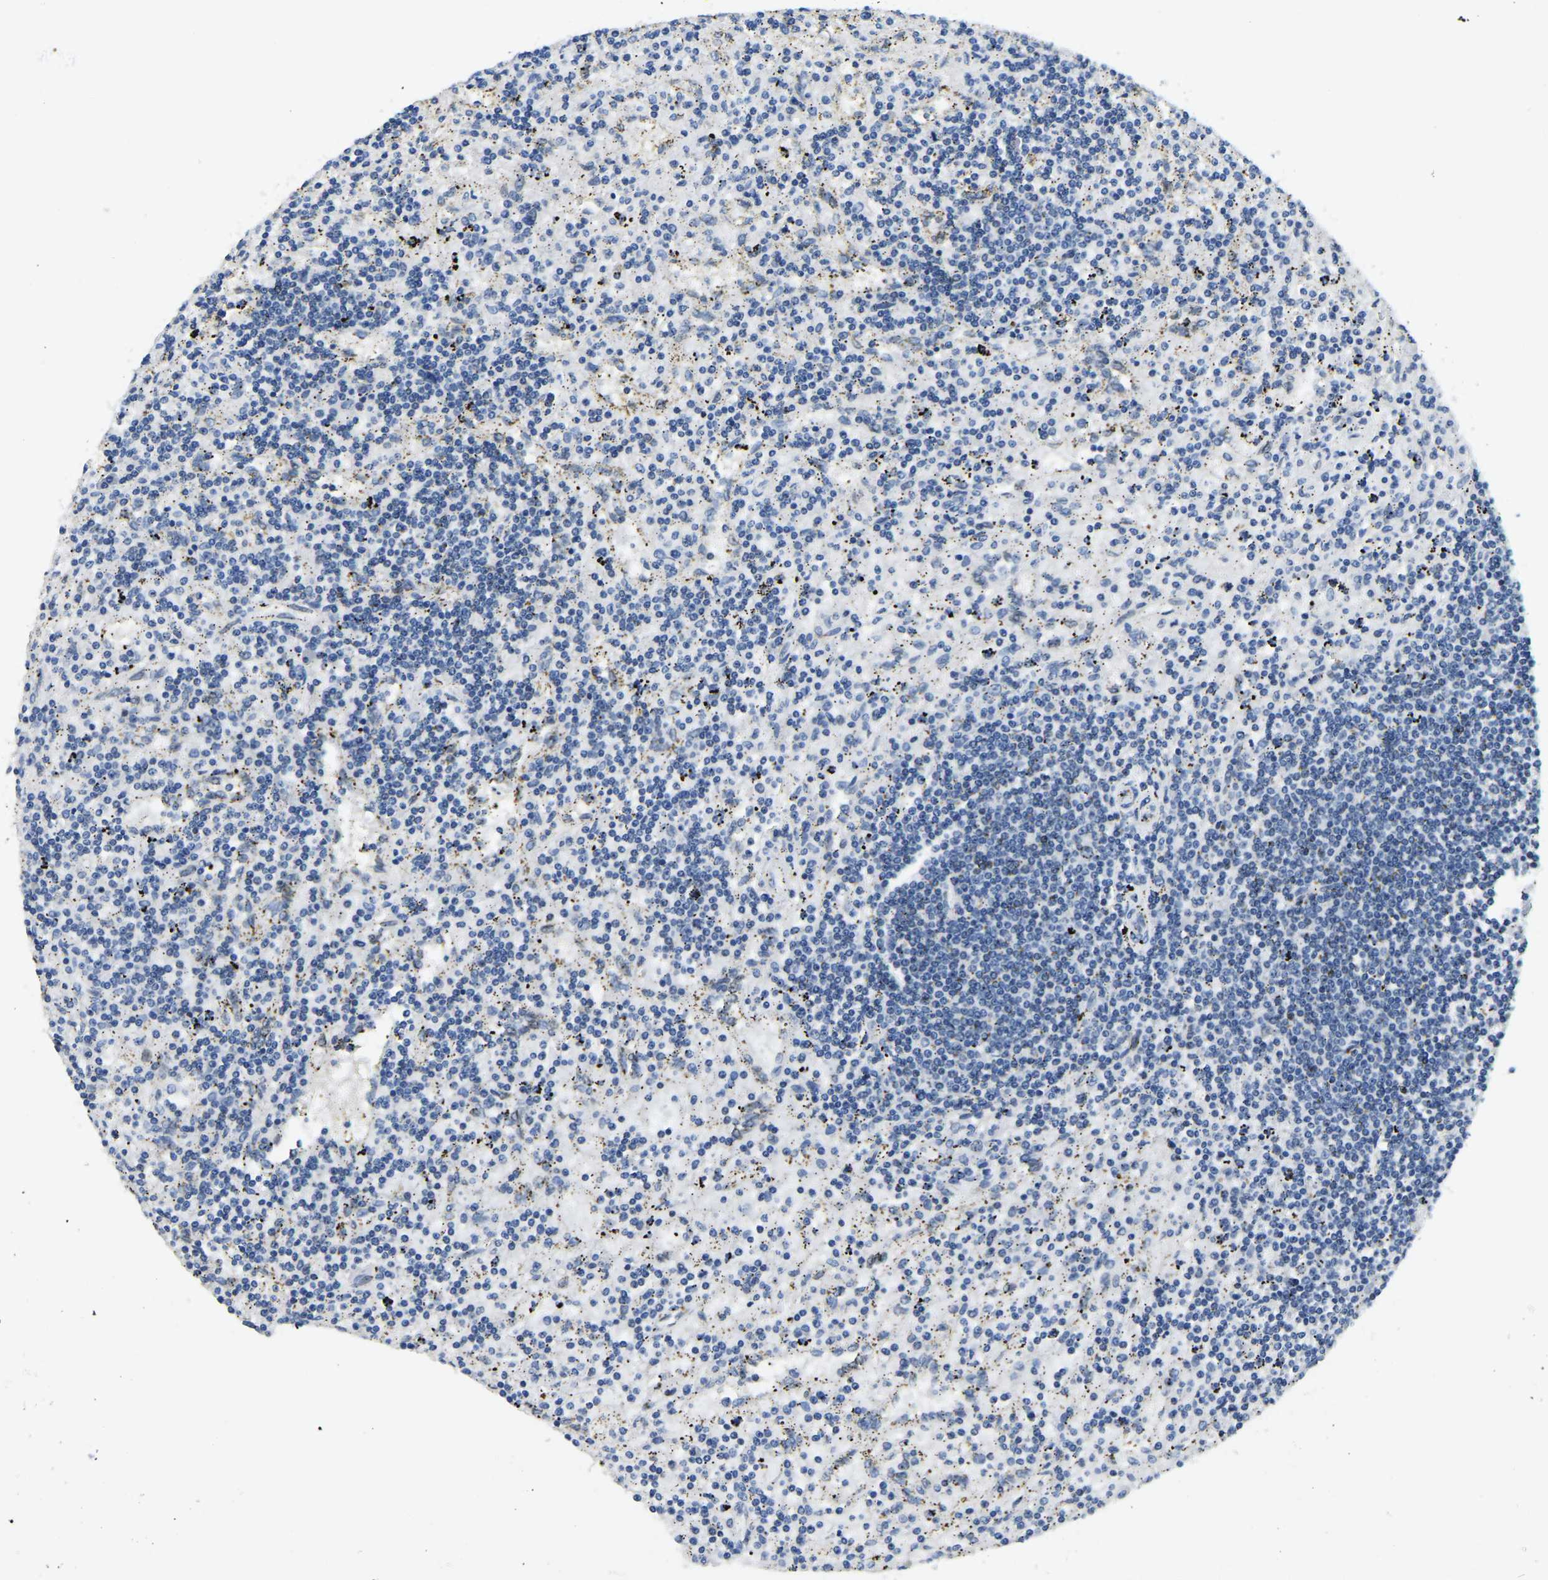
{"staining": {"intensity": "negative", "quantity": "none", "location": "none"}, "tissue": "lymphoma", "cell_type": "Tumor cells", "image_type": "cancer", "snomed": [{"axis": "morphology", "description": "Malignant lymphoma, non-Hodgkin's type, Low grade"}, {"axis": "topography", "description": "Spleen"}], "caption": "There is no significant staining in tumor cells of lymphoma. (Stains: DAB (3,3'-diaminobenzidine) IHC with hematoxylin counter stain, Microscopy: brightfield microscopy at high magnification).", "gene": "RANBP2", "patient": {"sex": "male", "age": 76}}